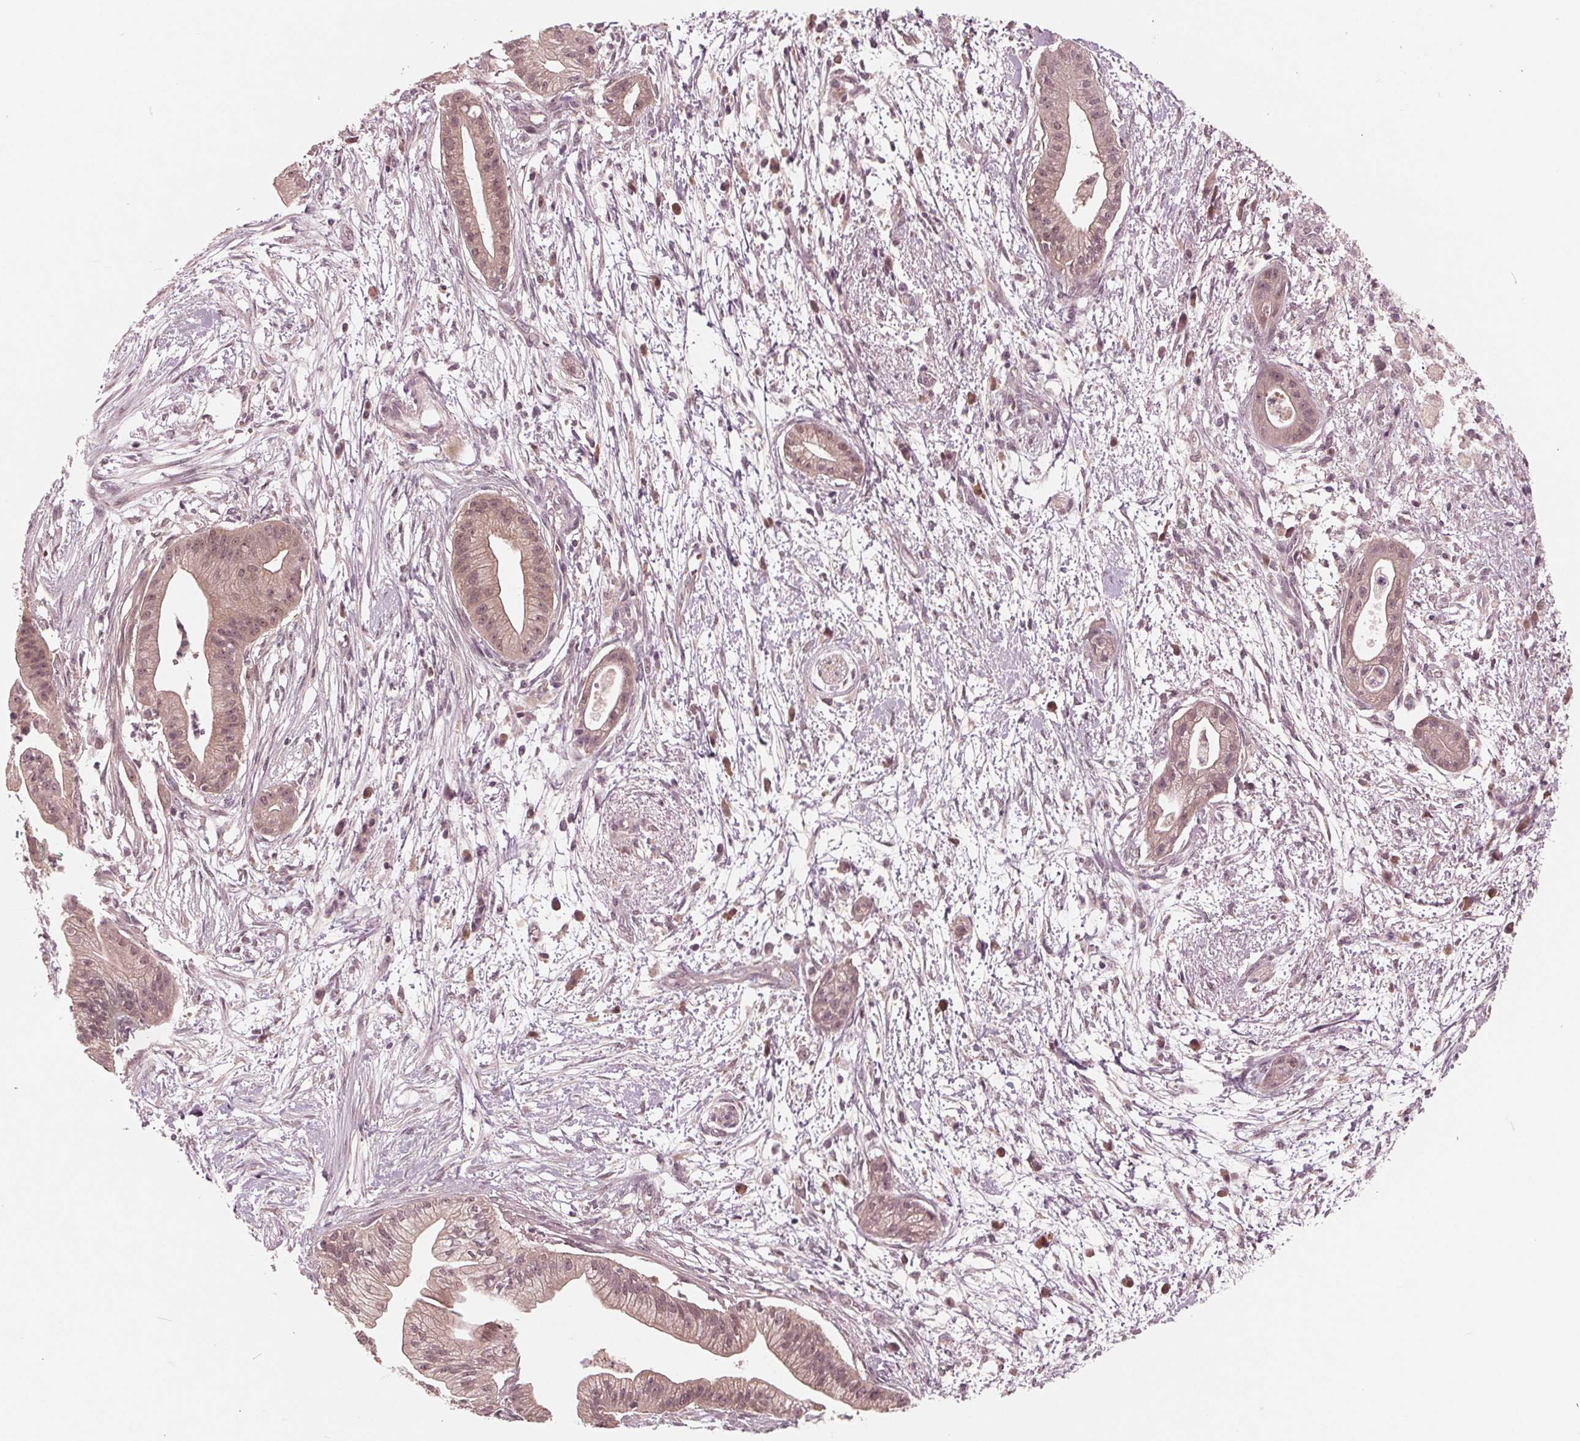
{"staining": {"intensity": "weak", "quantity": ">75%", "location": "cytoplasmic/membranous,nuclear"}, "tissue": "pancreatic cancer", "cell_type": "Tumor cells", "image_type": "cancer", "snomed": [{"axis": "morphology", "description": "Normal tissue, NOS"}, {"axis": "morphology", "description": "Adenocarcinoma, NOS"}, {"axis": "topography", "description": "Lymph node"}, {"axis": "topography", "description": "Pancreas"}], "caption": "Pancreatic cancer stained for a protein (brown) displays weak cytoplasmic/membranous and nuclear positive positivity in about >75% of tumor cells.", "gene": "UBALD1", "patient": {"sex": "female", "age": 58}}